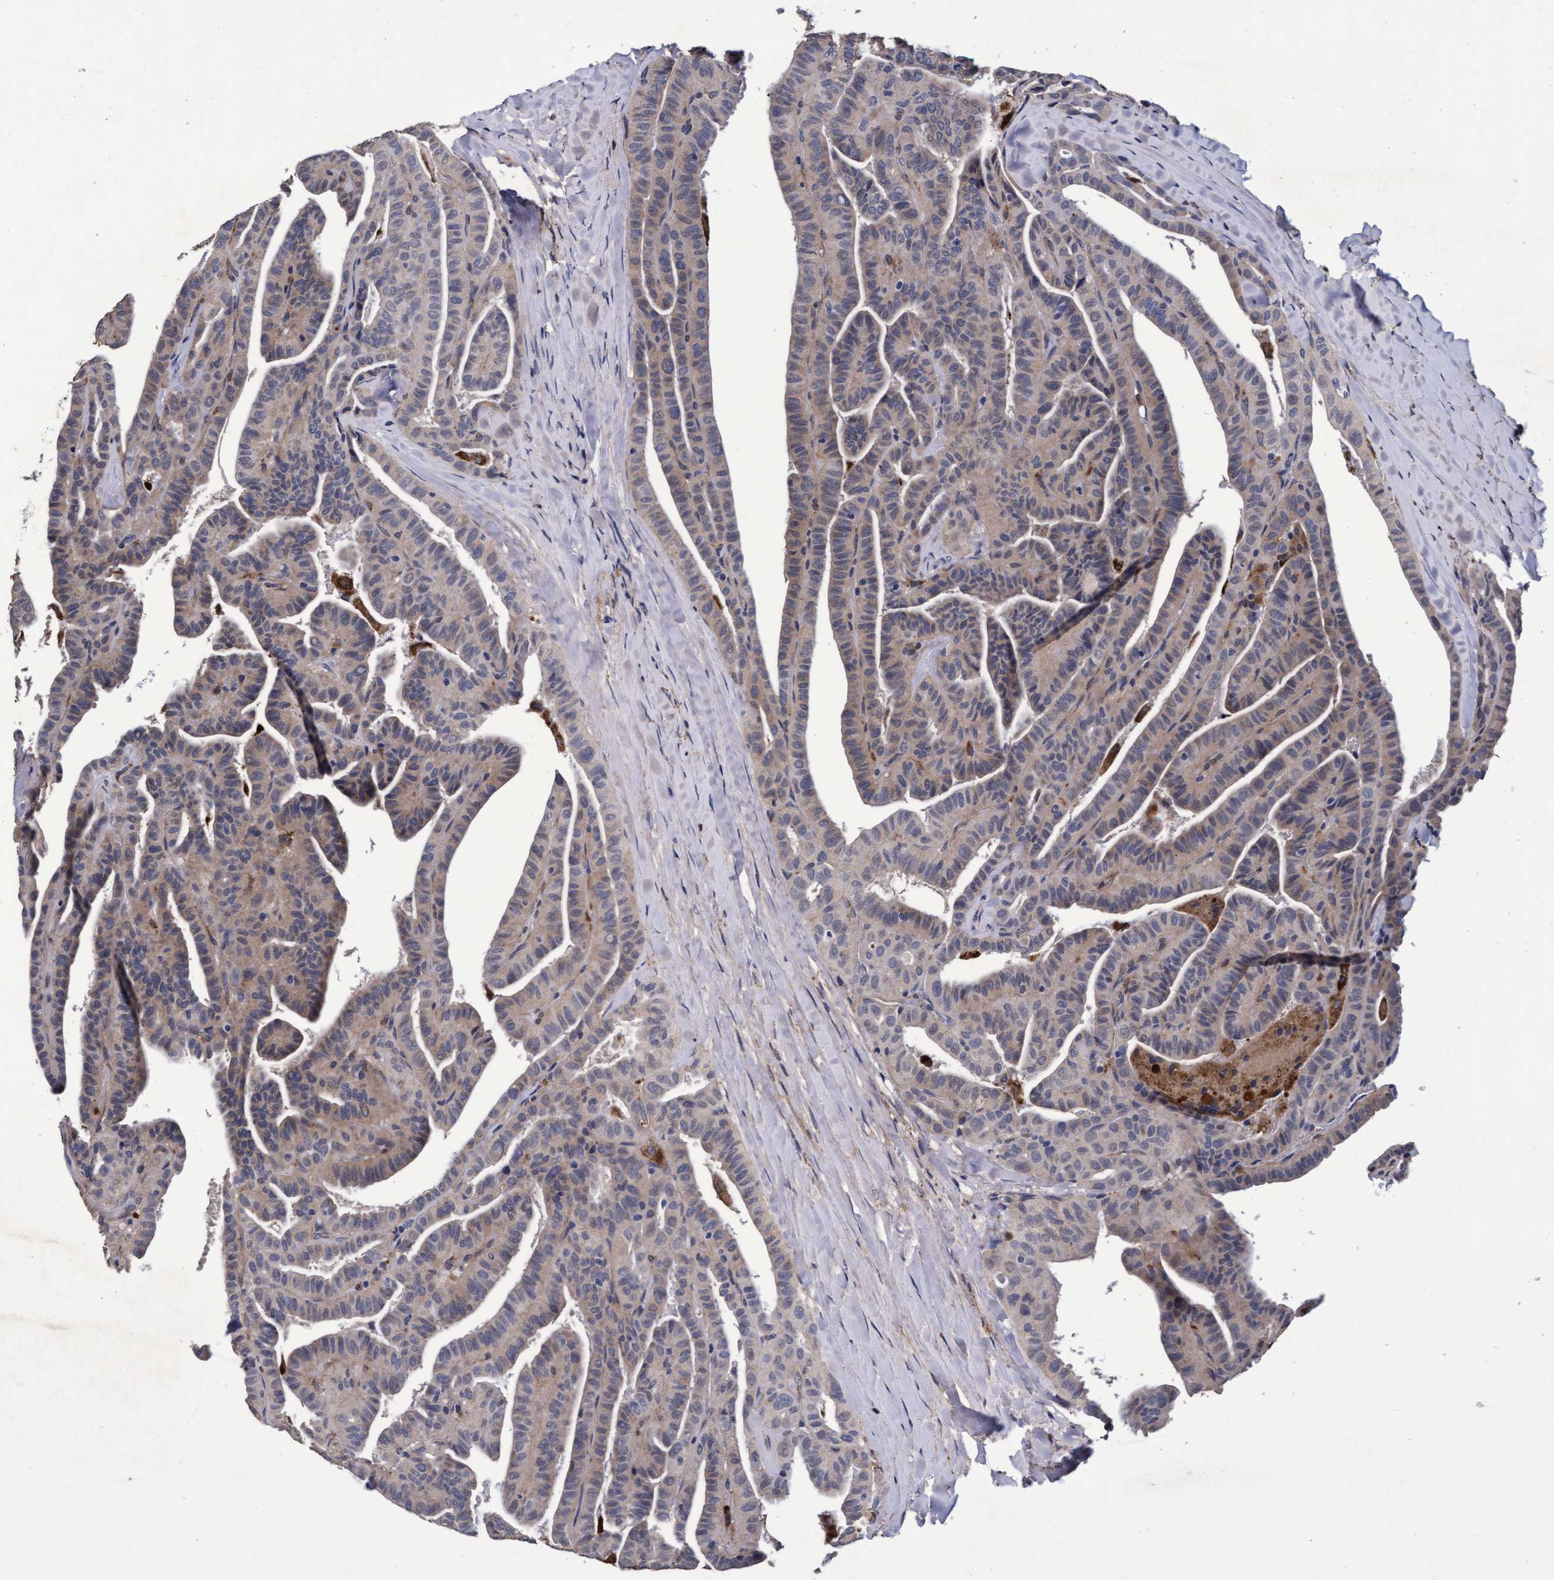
{"staining": {"intensity": "negative", "quantity": "none", "location": "none"}, "tissue": "thyroid cancer", "cell_type": "Tumor cells", "image_type": "cancer", "snomed": [{"axis": "morphology", "description": "Papillary adenocarcinoma, NOS"}, {"axis": "topography", "description": "Thyroid gland"}], "caption": "A histopathology image of papillary adenocarcinoma (thyroid) stained for a protein demonstrates no brown staining in tumor cells. The staining is performed using DAB (3,3'-diaminobenzidine) brown chromogen with nuclei counter-stained in using hematoxylin.", "gene": "CPQ", "patient": {"sex": "male", "age": 77}}